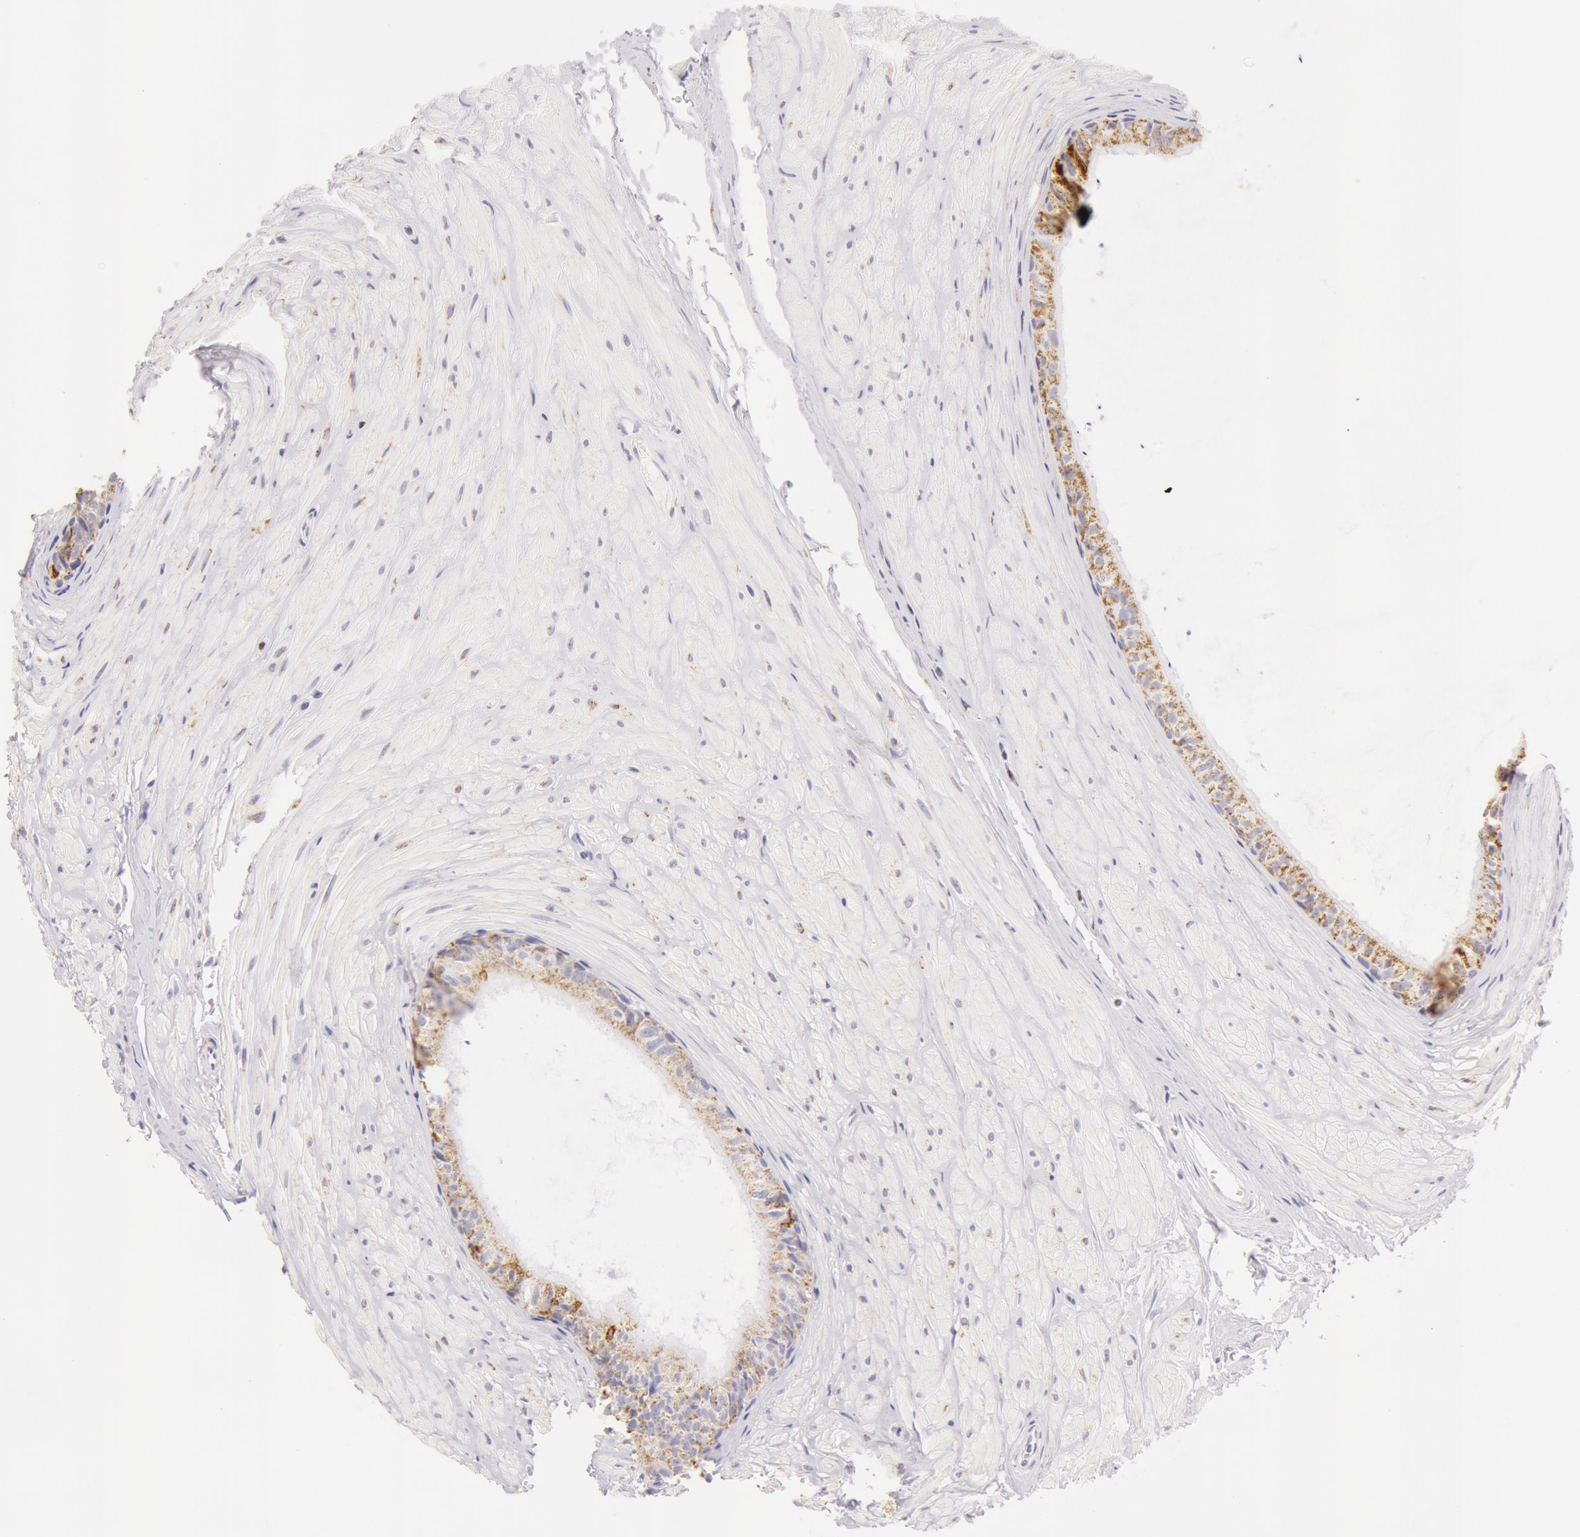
{"staining": {"intensity": "weak", "quantity": "25%-75%", "location": "cytoplasmic/membranous"}, "tissue": "epididymis", "cell_type": "Glandular cells", "image_type": "normal", "snomed": [{"axis": "morphology", "description": "Normal tissue, NOS"}, {"axis": "topography", "description": "Epididymis"}], "caption": "Weak cytoplasmic/membranous positivity for a protein is present in approximately 25%-75% of glandular cells of unremarkable epididymis using immunohistochemistry.", "gene": "ATP5F1B", "patient": {"sex": "male", "age": 52}}